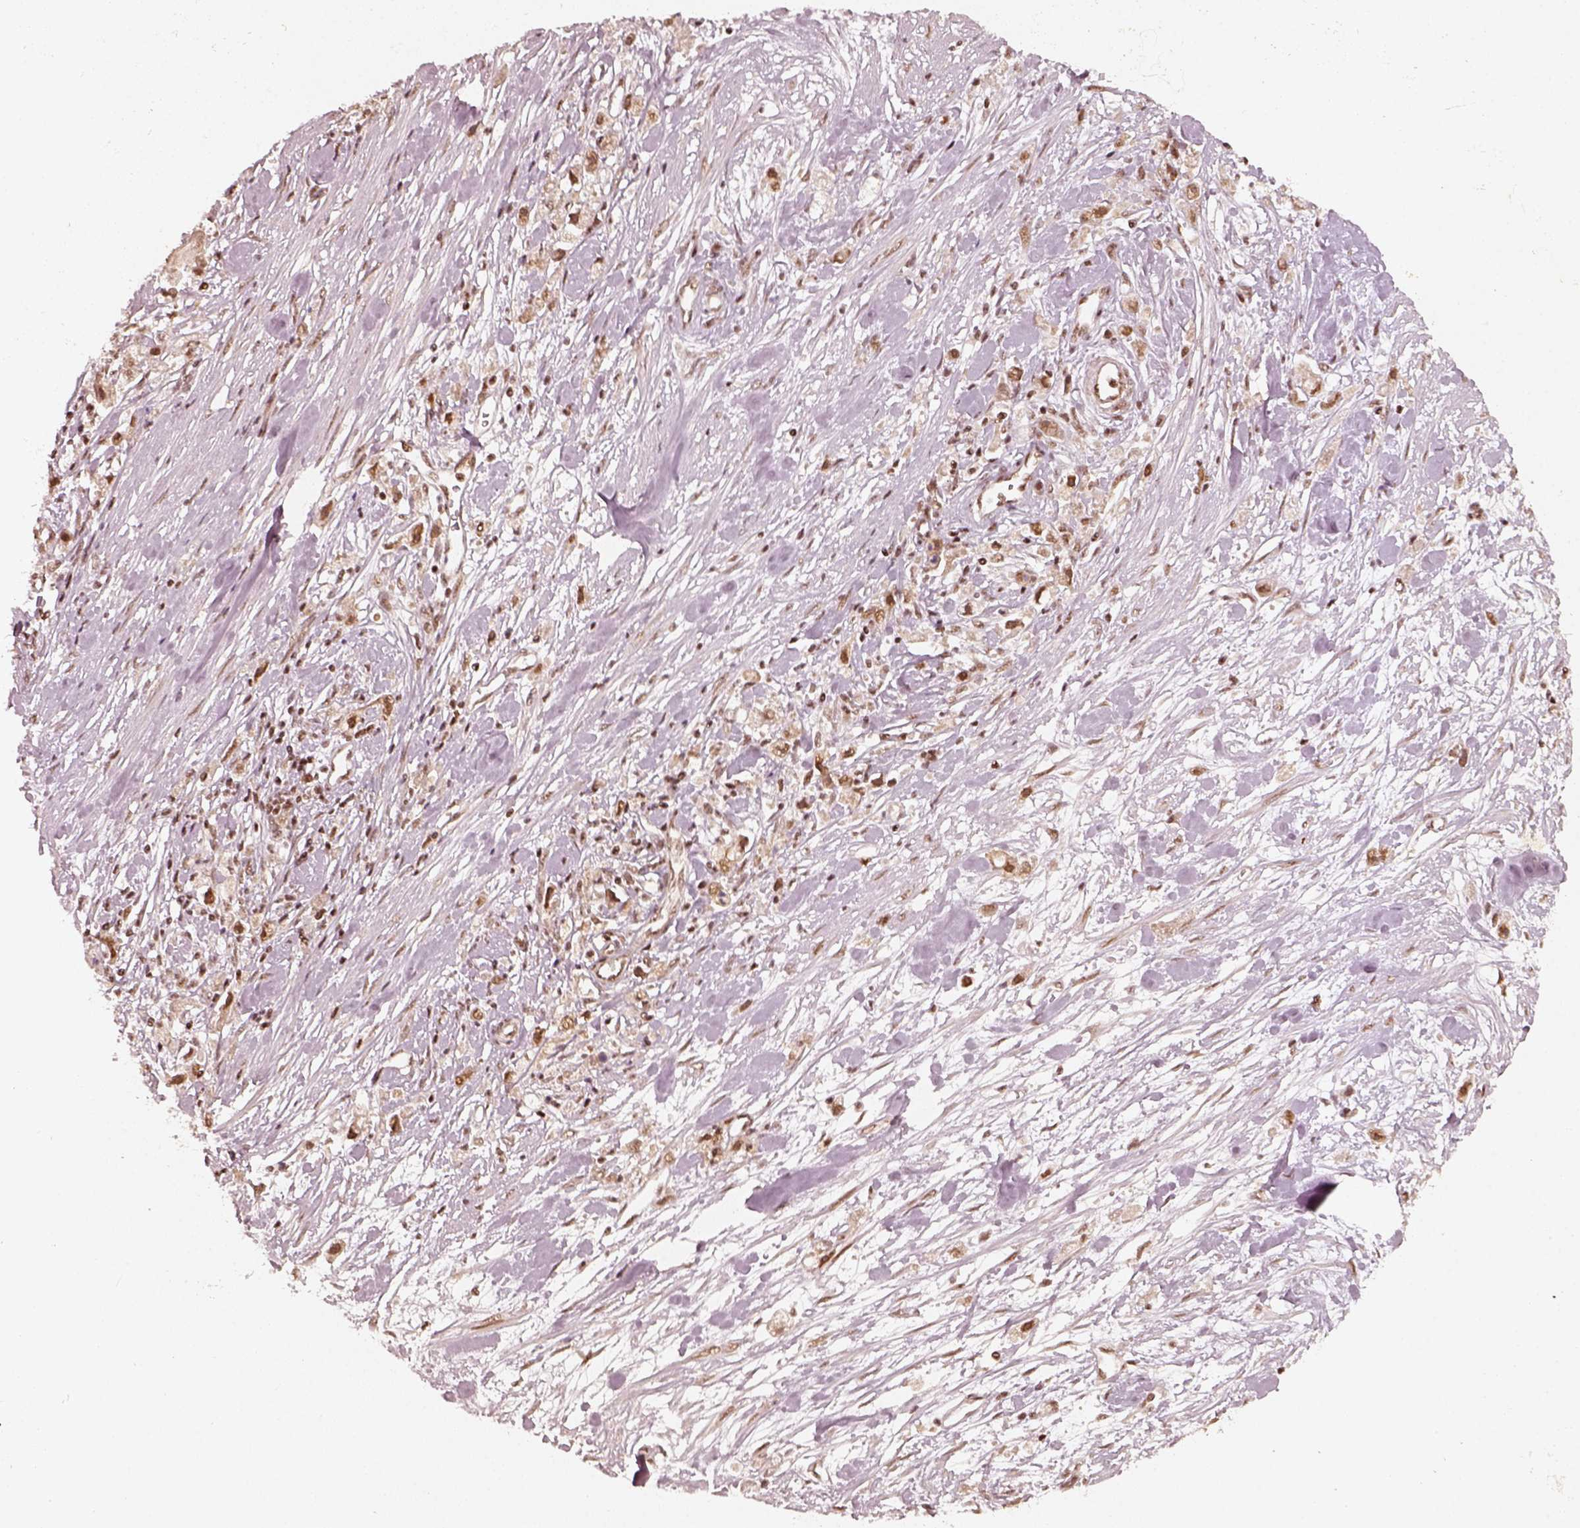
{"staining": {"intensity": "moderate", "quantity": ">75%", "location": "nuclear"}, "tissue": "stomach cancer", "cell_type": "Tumor cells", "image_type": "cancer", "snomed": [{"axis": "morphology", "description": "Adenocarcinoma, NOS"}, {"axis": "topography", "description": "Stomach"}], "caption": "Tumor cells demonstrate medium levels of moderate nuclear expression in approximately >75% of cells in adenocarcinoma (stomach).", "gene": "GMEB2", "patient": {"sex": "female", "age": 59}}